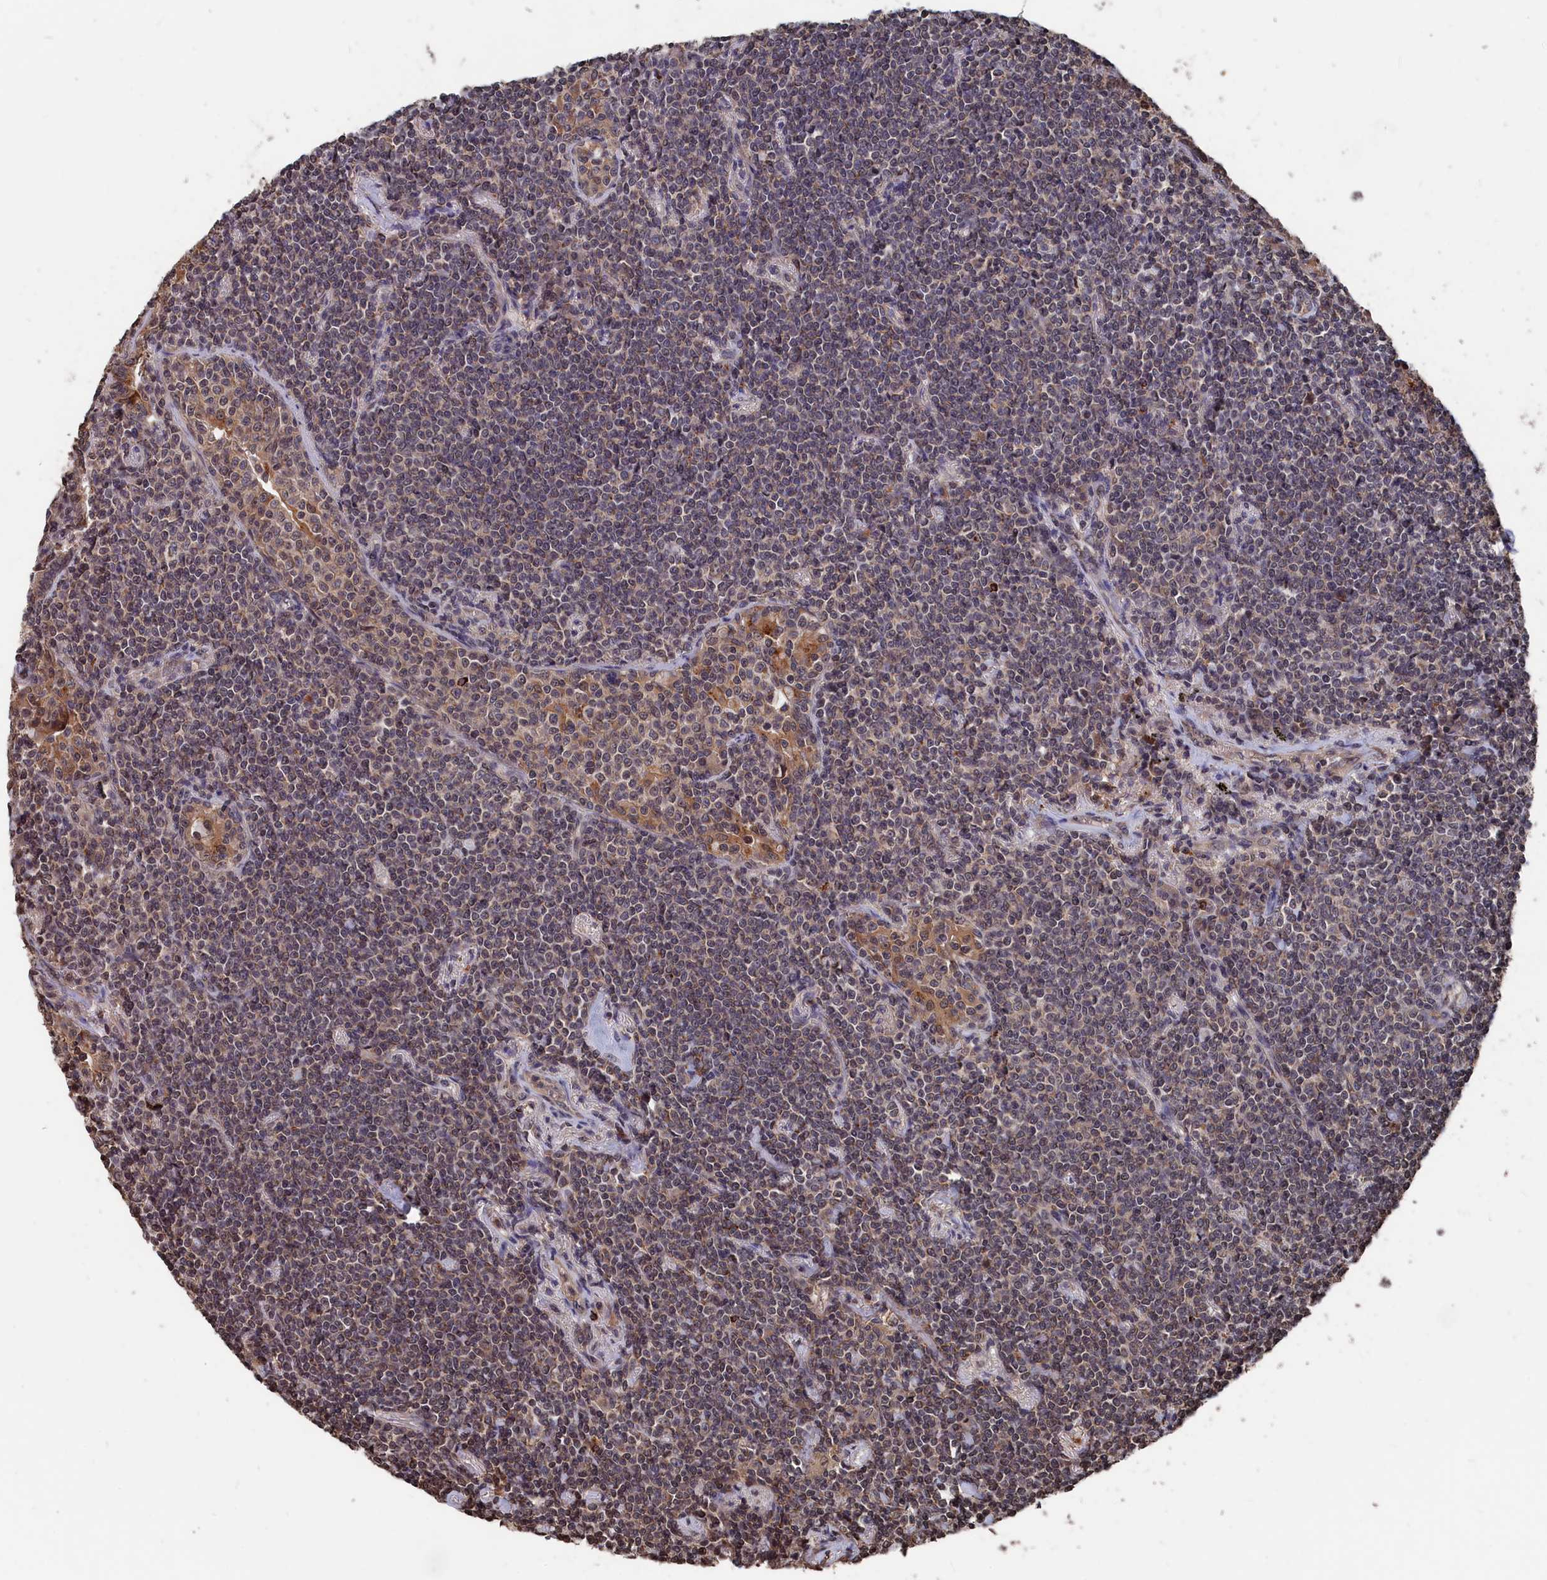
{"staining": {"intensity": "negative", "quantity": "none", "location": "none"}, "tissue": "lymphoma", "cell_type": "Tumor cells", "image_type": "cancer", "snomed": [{"axis": "morphology", "description": "Malignant lymphoma, non-Hodgkin's type, Low grade"}, {"axis": "topography", "description": "Lung"}], "caption": "The image demonstrates no staining of tumor cells in lymphoma.", "gene": "PDE12", "patient": {"sex": "female", "age": 71}}